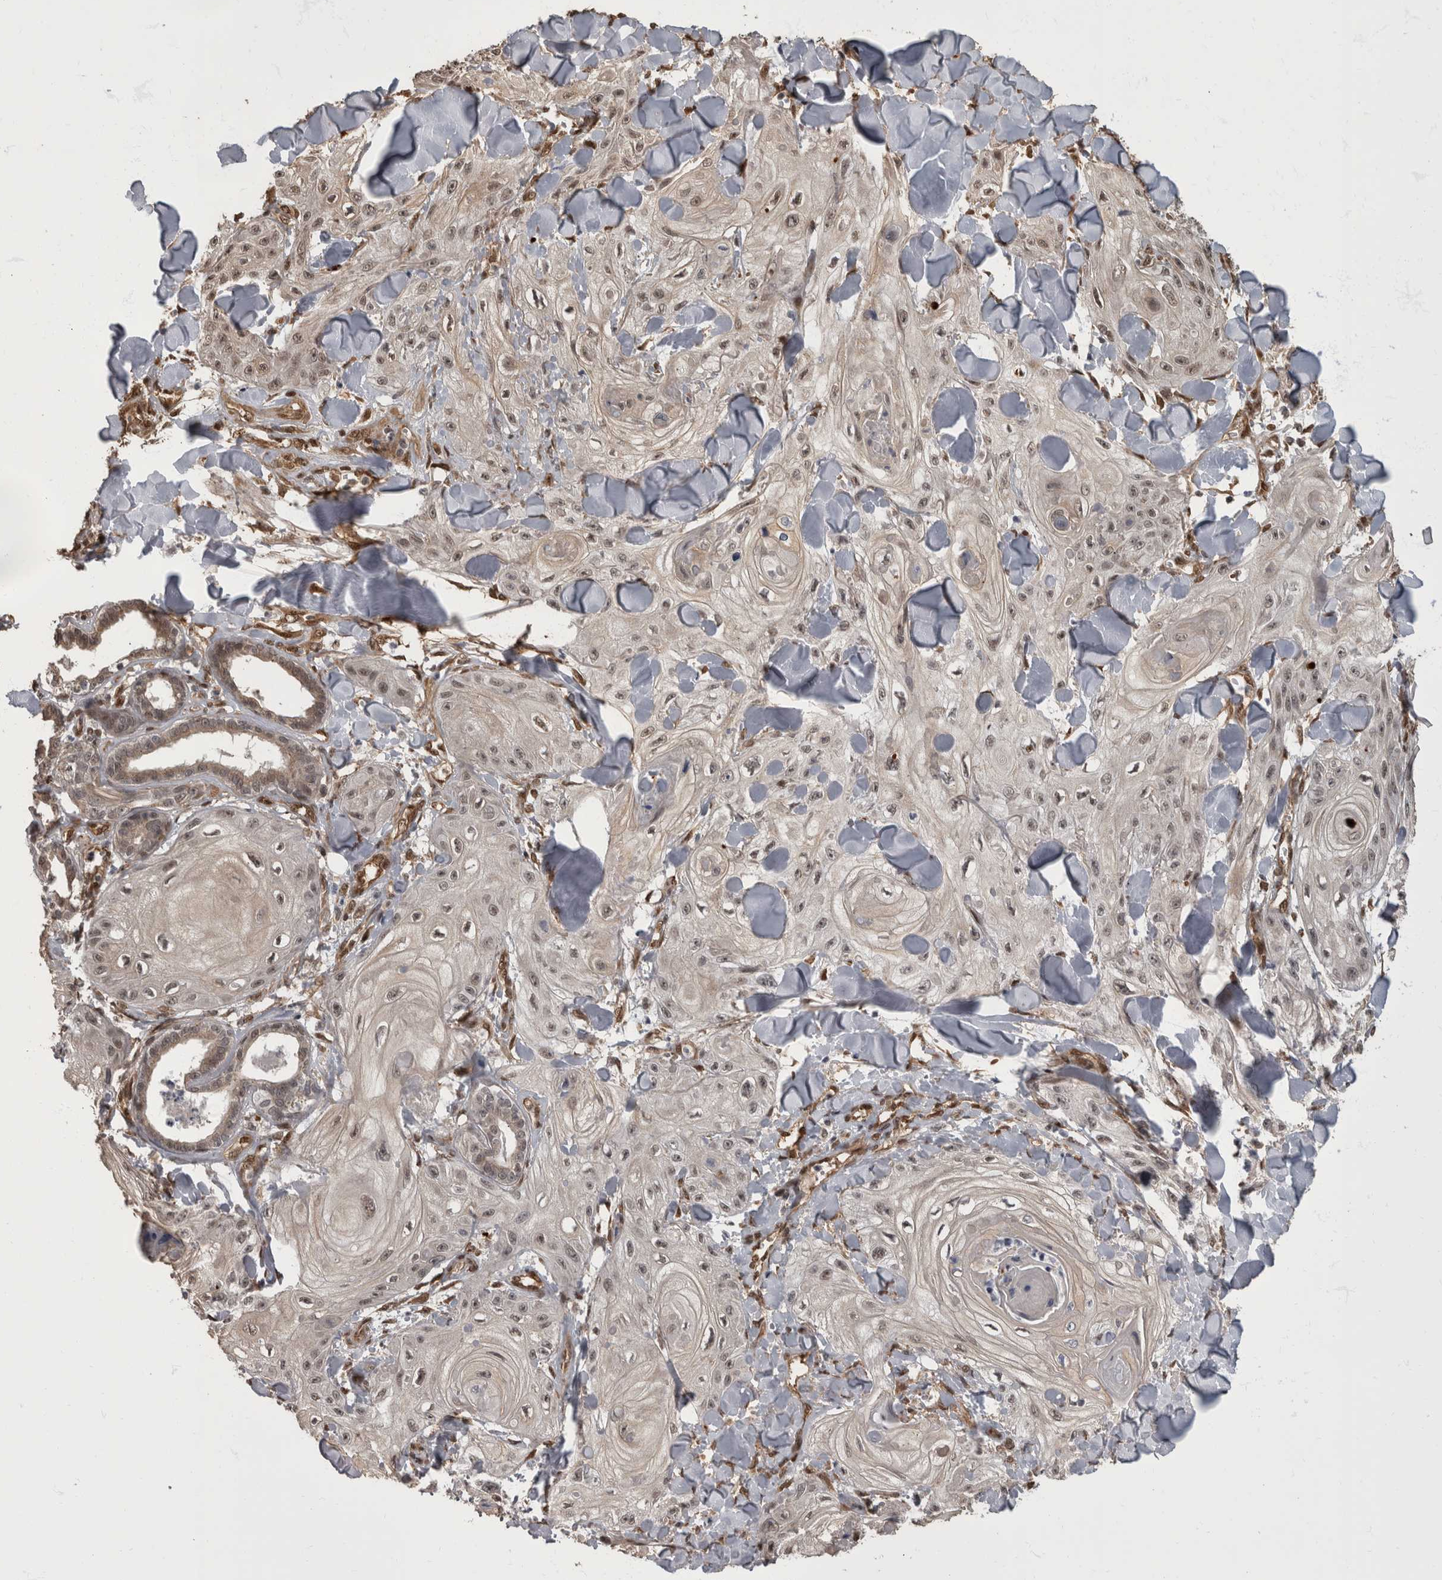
{"staining": {"intensity": "weak", "quantity": ">75%", "location": "nuclear"}, "tissue": "skin cancer", "cell_type": "Tumor cells", "image_type": "cancer", "snomed": [{"axis": "morphology", "description": "Squamous cell carcinoma, NOS"}, {"axis": "topography", "description": "Skin"}], "caption": "Immunohistochemical staining of skin cancer reveals low levels of weak nuclear positivity in about >75% of tumor cells. (IHC, brightfield microscopy, high magnification).", "gene": "AKT3", "patient": {"sex": "male", "age": 74}}